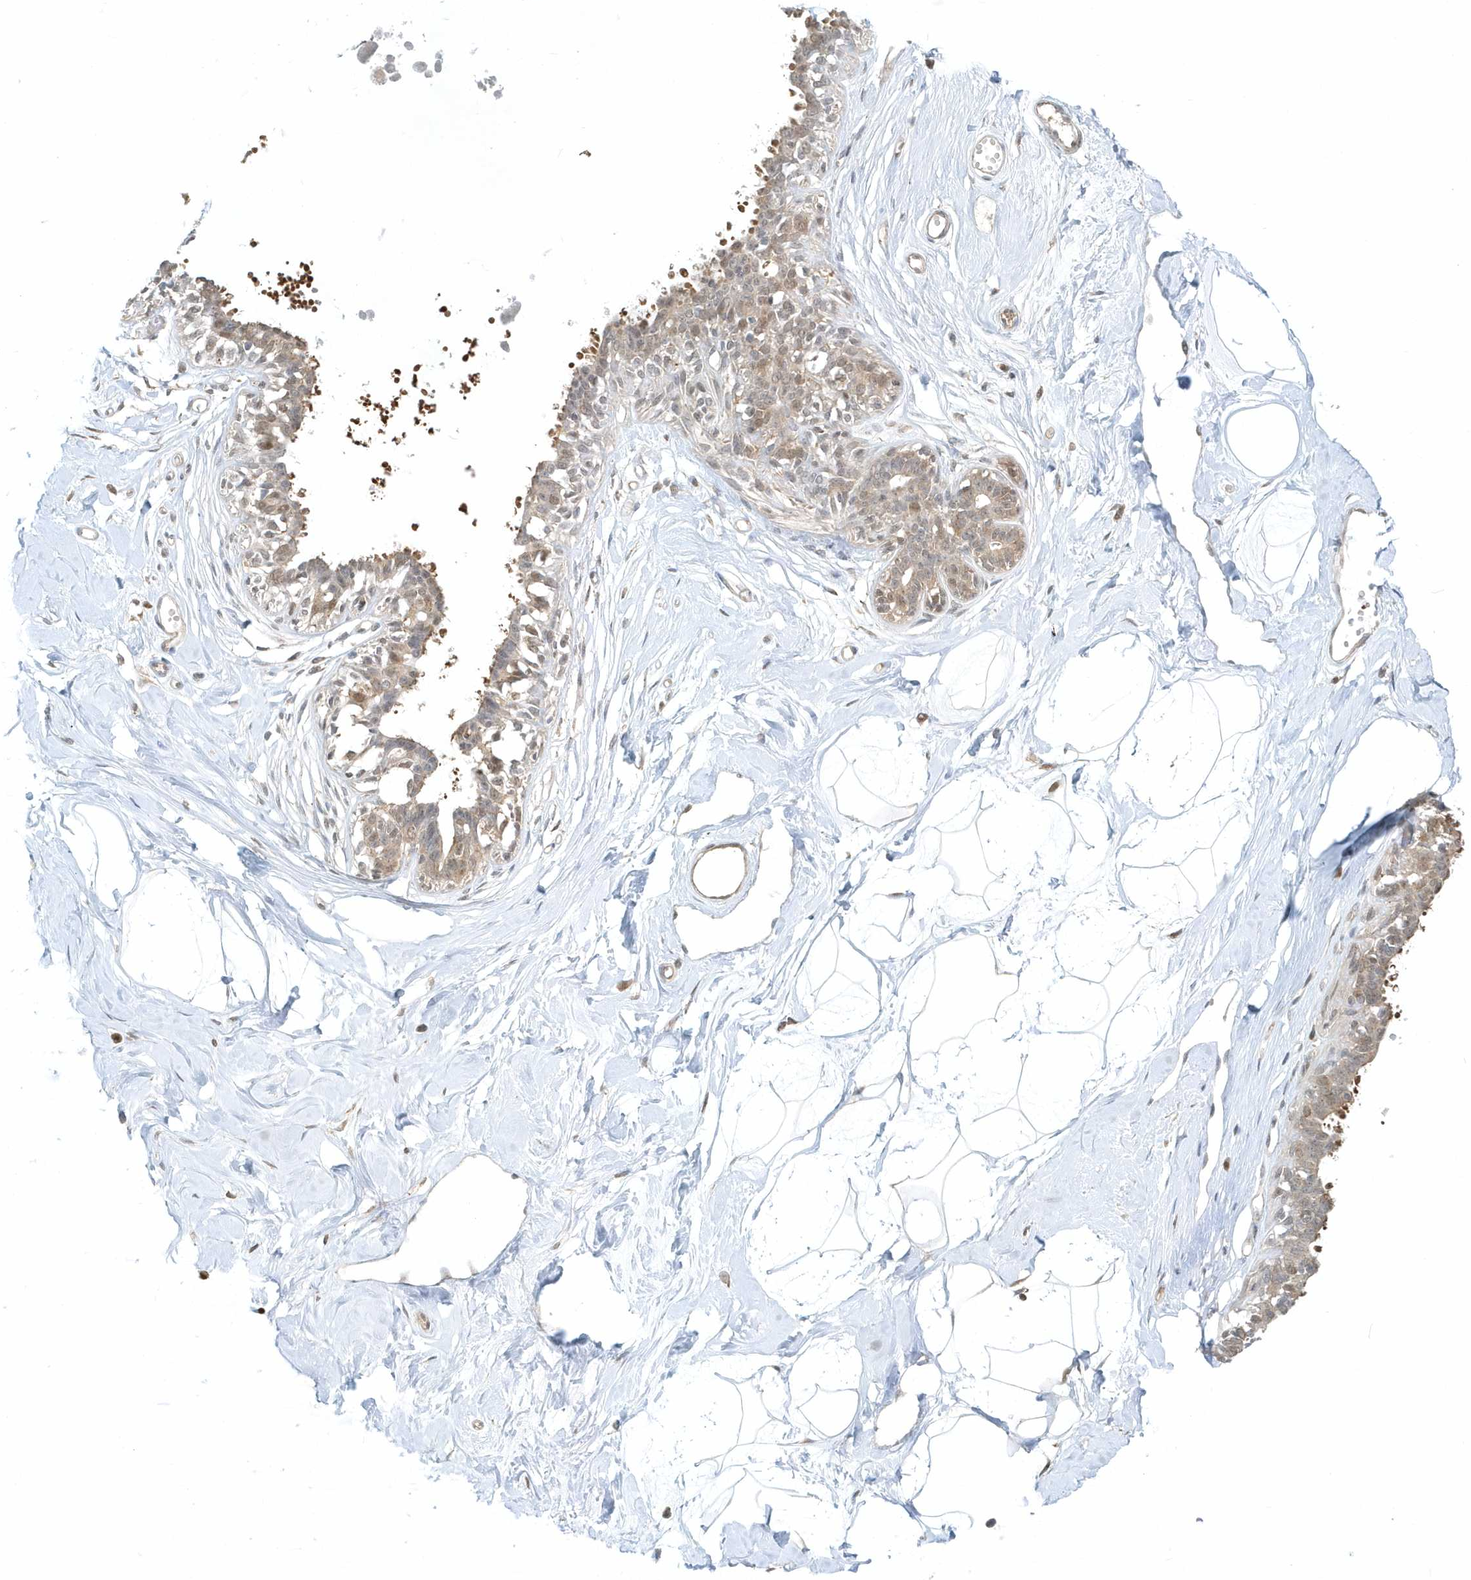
{"staining": {"intensity": "weak", "quantity": ">75%", "location": "nuclear"}, "tissue": "breast", "cell_type": "Adipocytes", "image_type": "normal", "snomed": [{"axis": "morphology", "description": "Normal tissue, NOS"}, {"axis": "topography", "description": "Breast"}], "caption": "An immunohistochemistry histopathology image of normal tissue is shown. Protein staining in brown shows weak nuclear positivity in breast within adipocytes.", "gene": "PSMD6", "patient": {"sex": "female", "age": 45}}